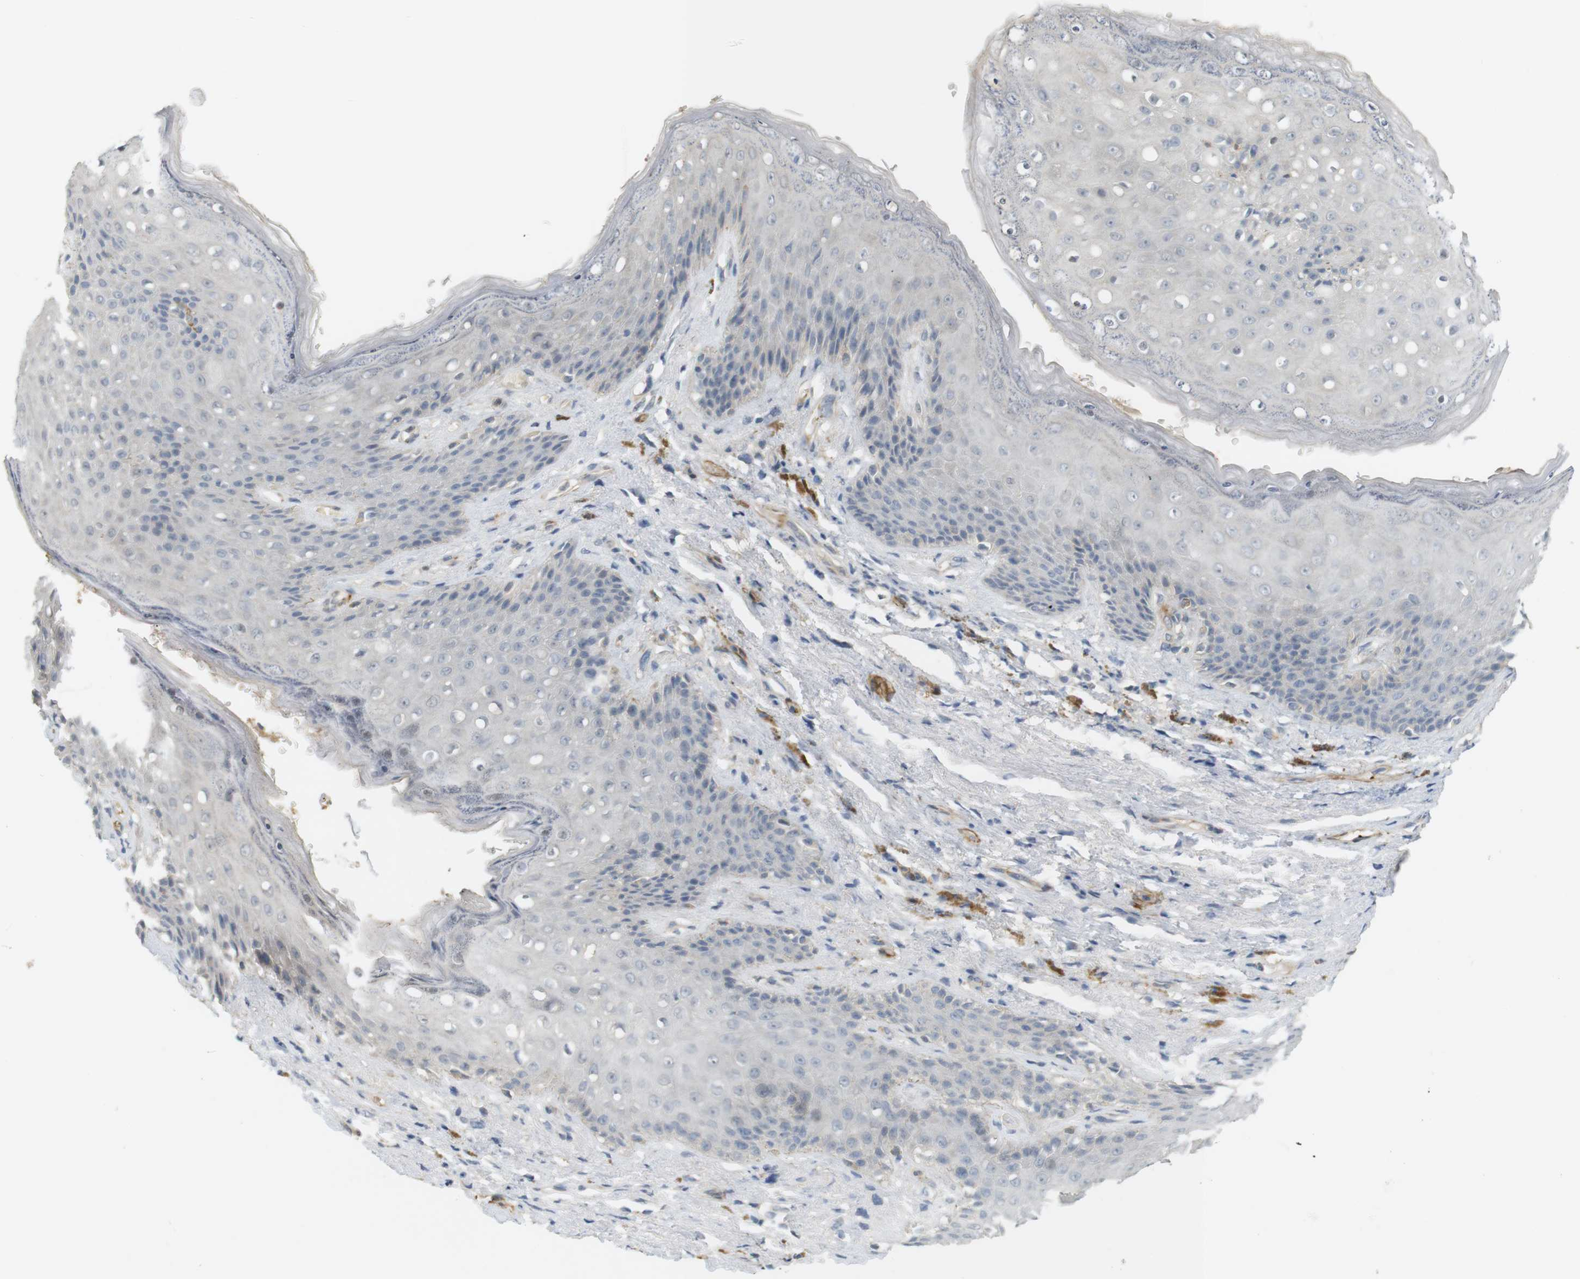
{"staining": {"intensity": "negative", "quantity": "none", "location": "none"}, "tissue": "skin", "cell_type": "Epidermal cells", "image_type": "normal", "snomed": [{"axis": "morphology", "description": "Normal tissue, NOS"}, {"axis": "topography", "description": "Anal"}], "caption": "This is an immunohistochemistry micrograph of unremarkable skin. There is no positivity in epidermal cells.", "gene": "PDE3A", "patient": {"sex": "female", "age": 46}}